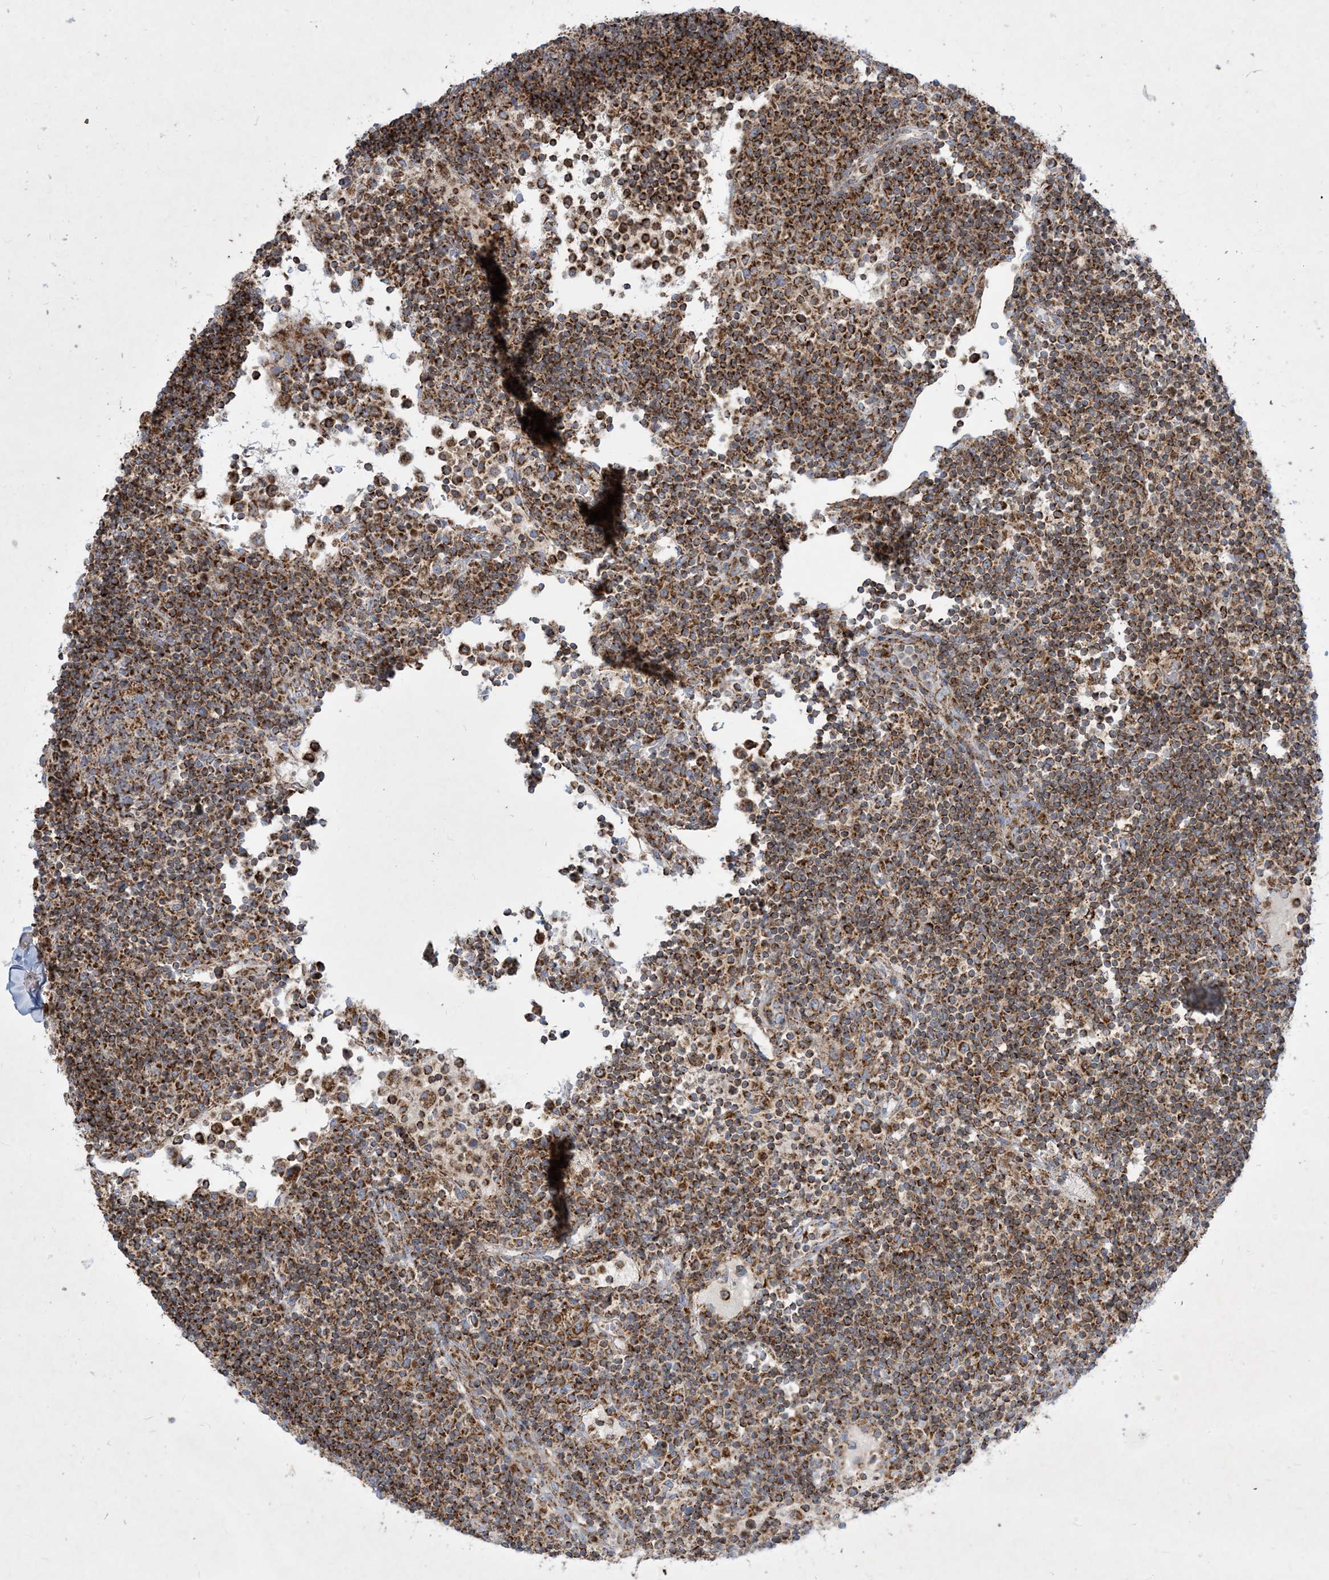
{"staining": {"intensity": "strong", "quantity": "25%-75%", "location": "cytoplasmic/membranous"}, "tissue": "lymph node", "cell_type": "Germinal center cells", "image_type": "normal", "snomed": [{"axis": "morphology", "description": "Normal tissue, NOS"}, {"axis": "topography", "description": "Lymph node"}], "caption": "A brown stain labels strong cytoplasmic/membranous expression of a protein in germinal center cells of normal lymph node. (IHC, brightfield microscopy, high magnification).", "gene": "BEND4", "patient": {"sex": "female", "age": 53}}